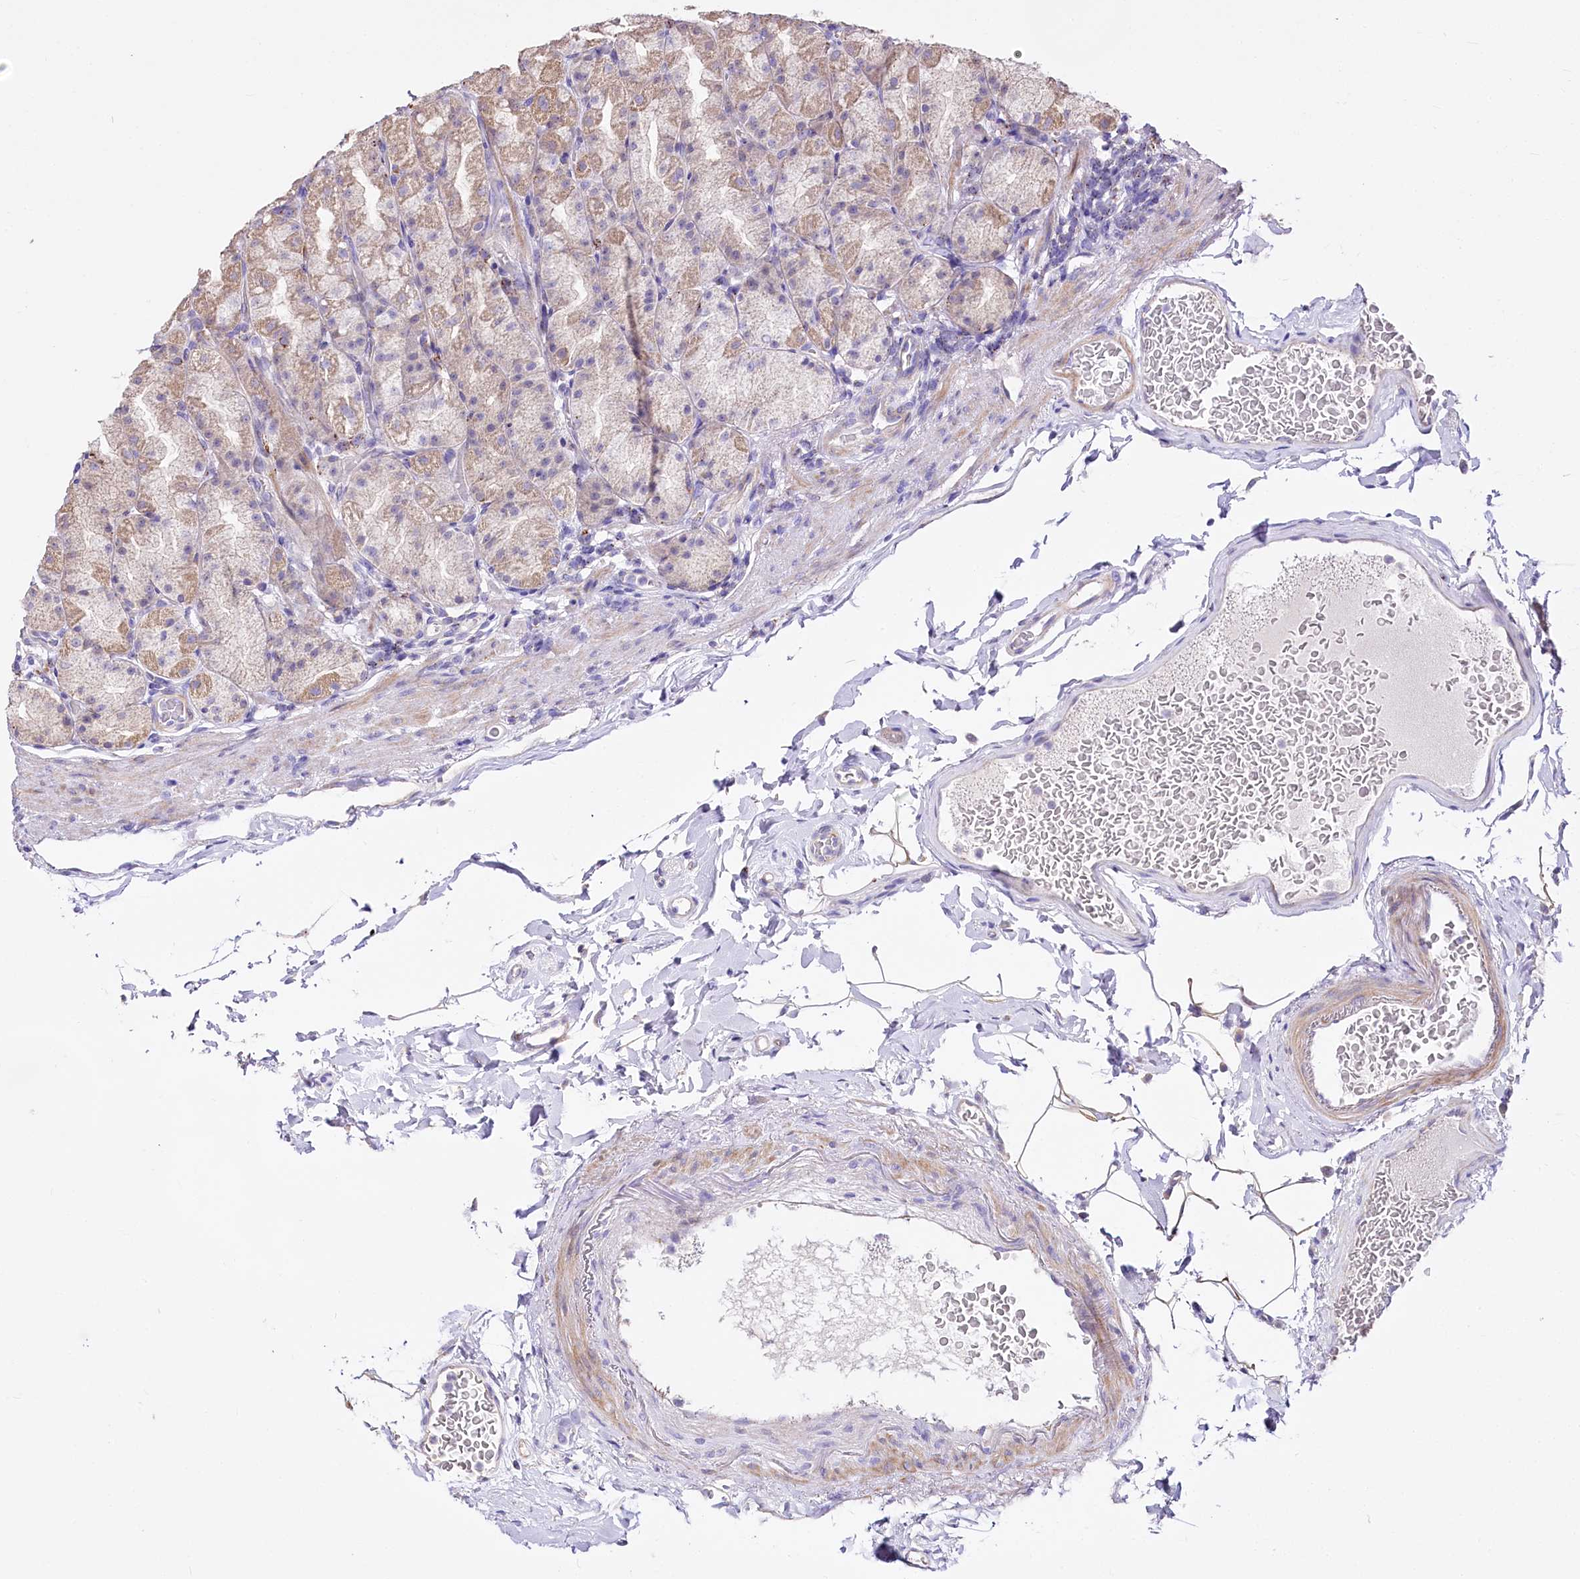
{"staining": {"intensity": "moderate", "quantity": "<25%", "location": "cytoplasmic/membranous"}, "tissue": "stomach", "cell_type": "Glandular cells", "image_type": "normal", "snomed": [{"axis": "morphology", "description": "Normal tissue, NOS"}, {"axis": "topography", "description": "Stomach, upper"}], "caption": "This is an image of immunohistochemistry (IHC) staining of benign stomach, which shows moderate positivity in the cytoplasmic/membranous of glandular cells.", "gene": "PTER", "patient": {"sex": "male", "age": 68}}